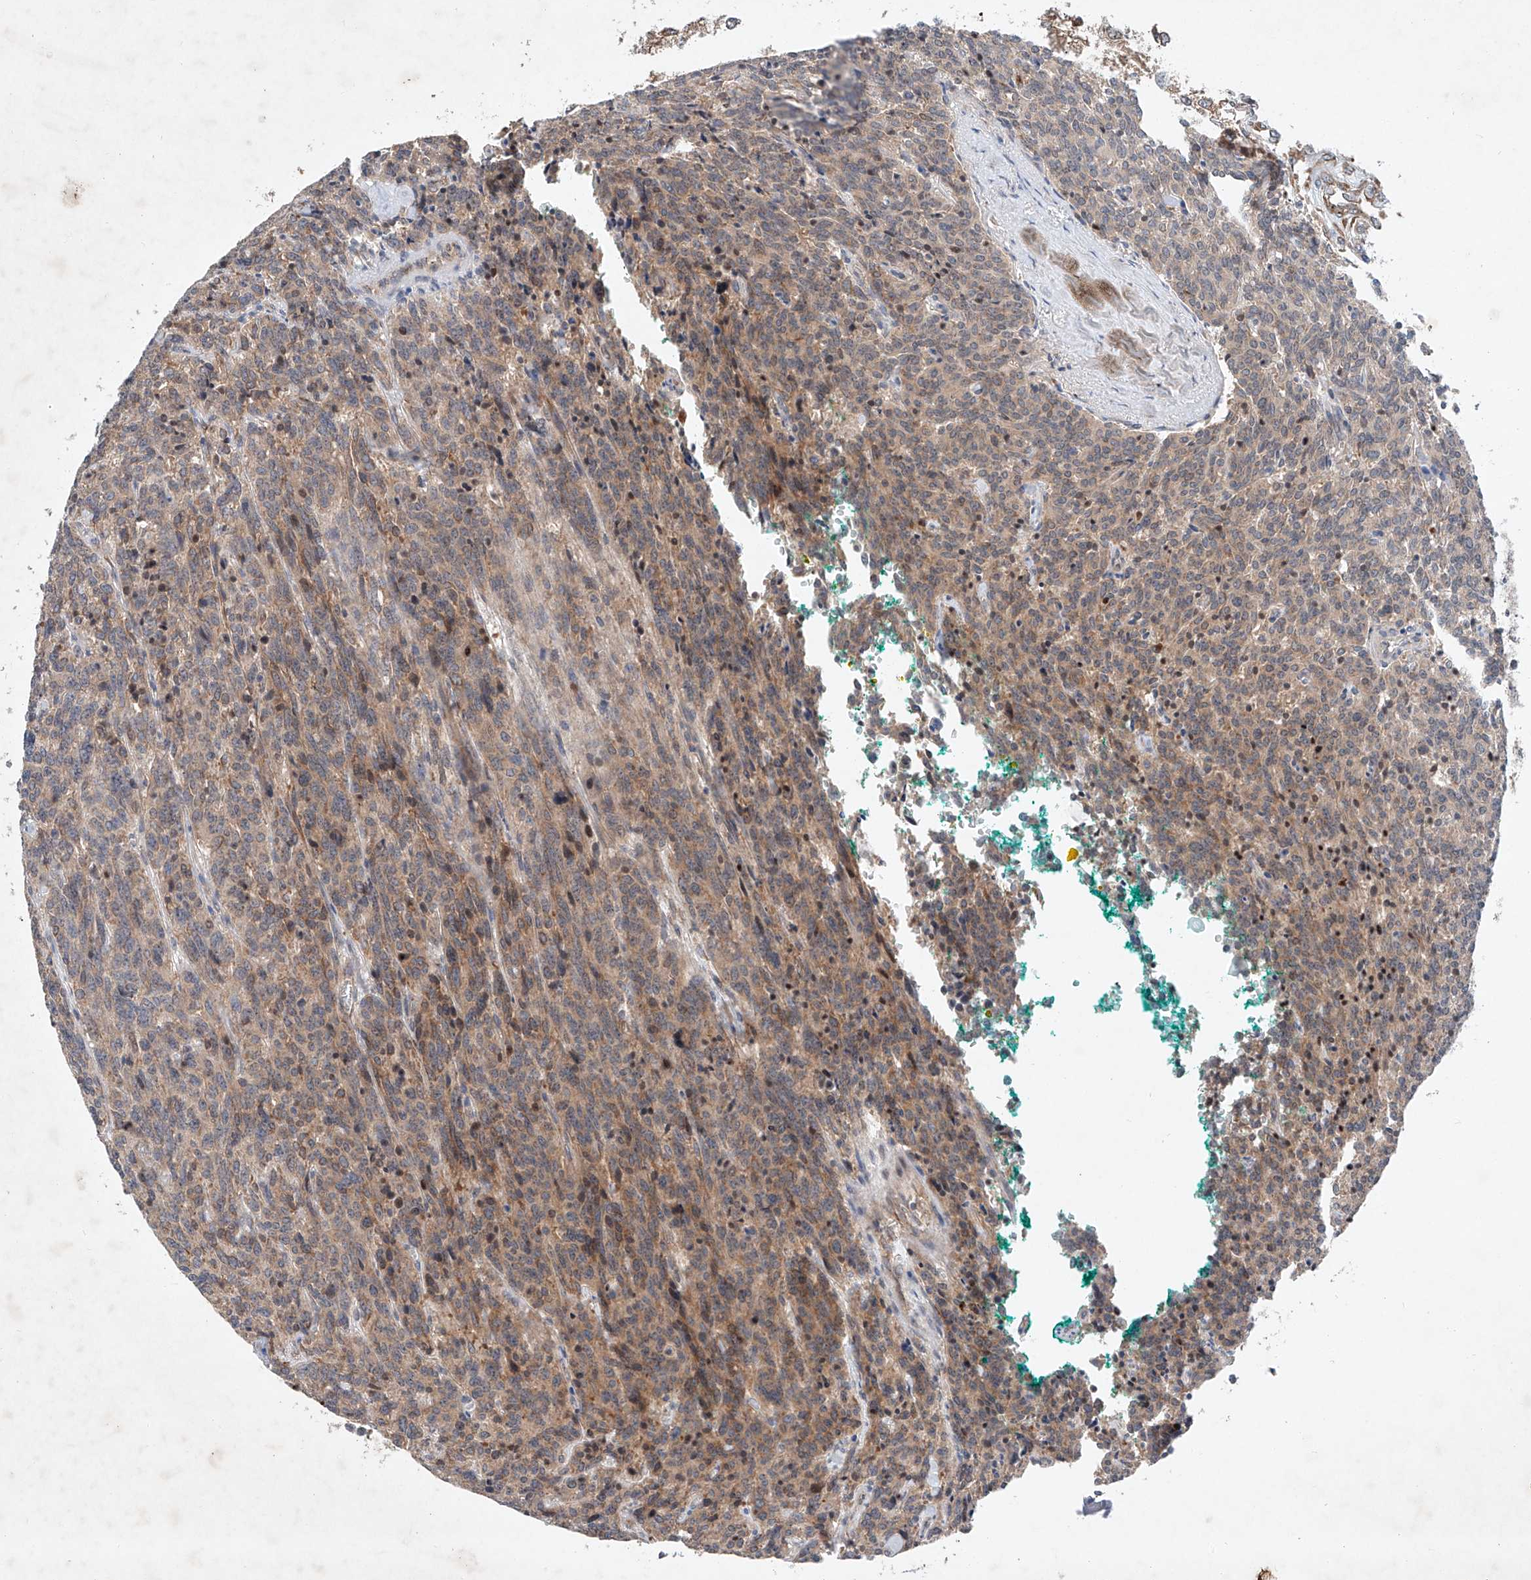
{"staining": {"intensity": "moderate", "quantity": "25%-75%", "location": "cytoplasmic/membranous"}, "tissue": "carcinoid", "cell_type": "Tumor cells", "image_type": "cancer", "snomed": [{"axis": "morphology", "description": "Carcinoid, malignant, NOS"}, {"axis": "topography", "description": "Lung"}], "caption": "A brown stain shows moderate cytoplasmic/membranous expression of a protein in human carcinoid (malignant) tumor cells.", "gene": "FASTK", "patient": {"sex": "female", "age": 46}}